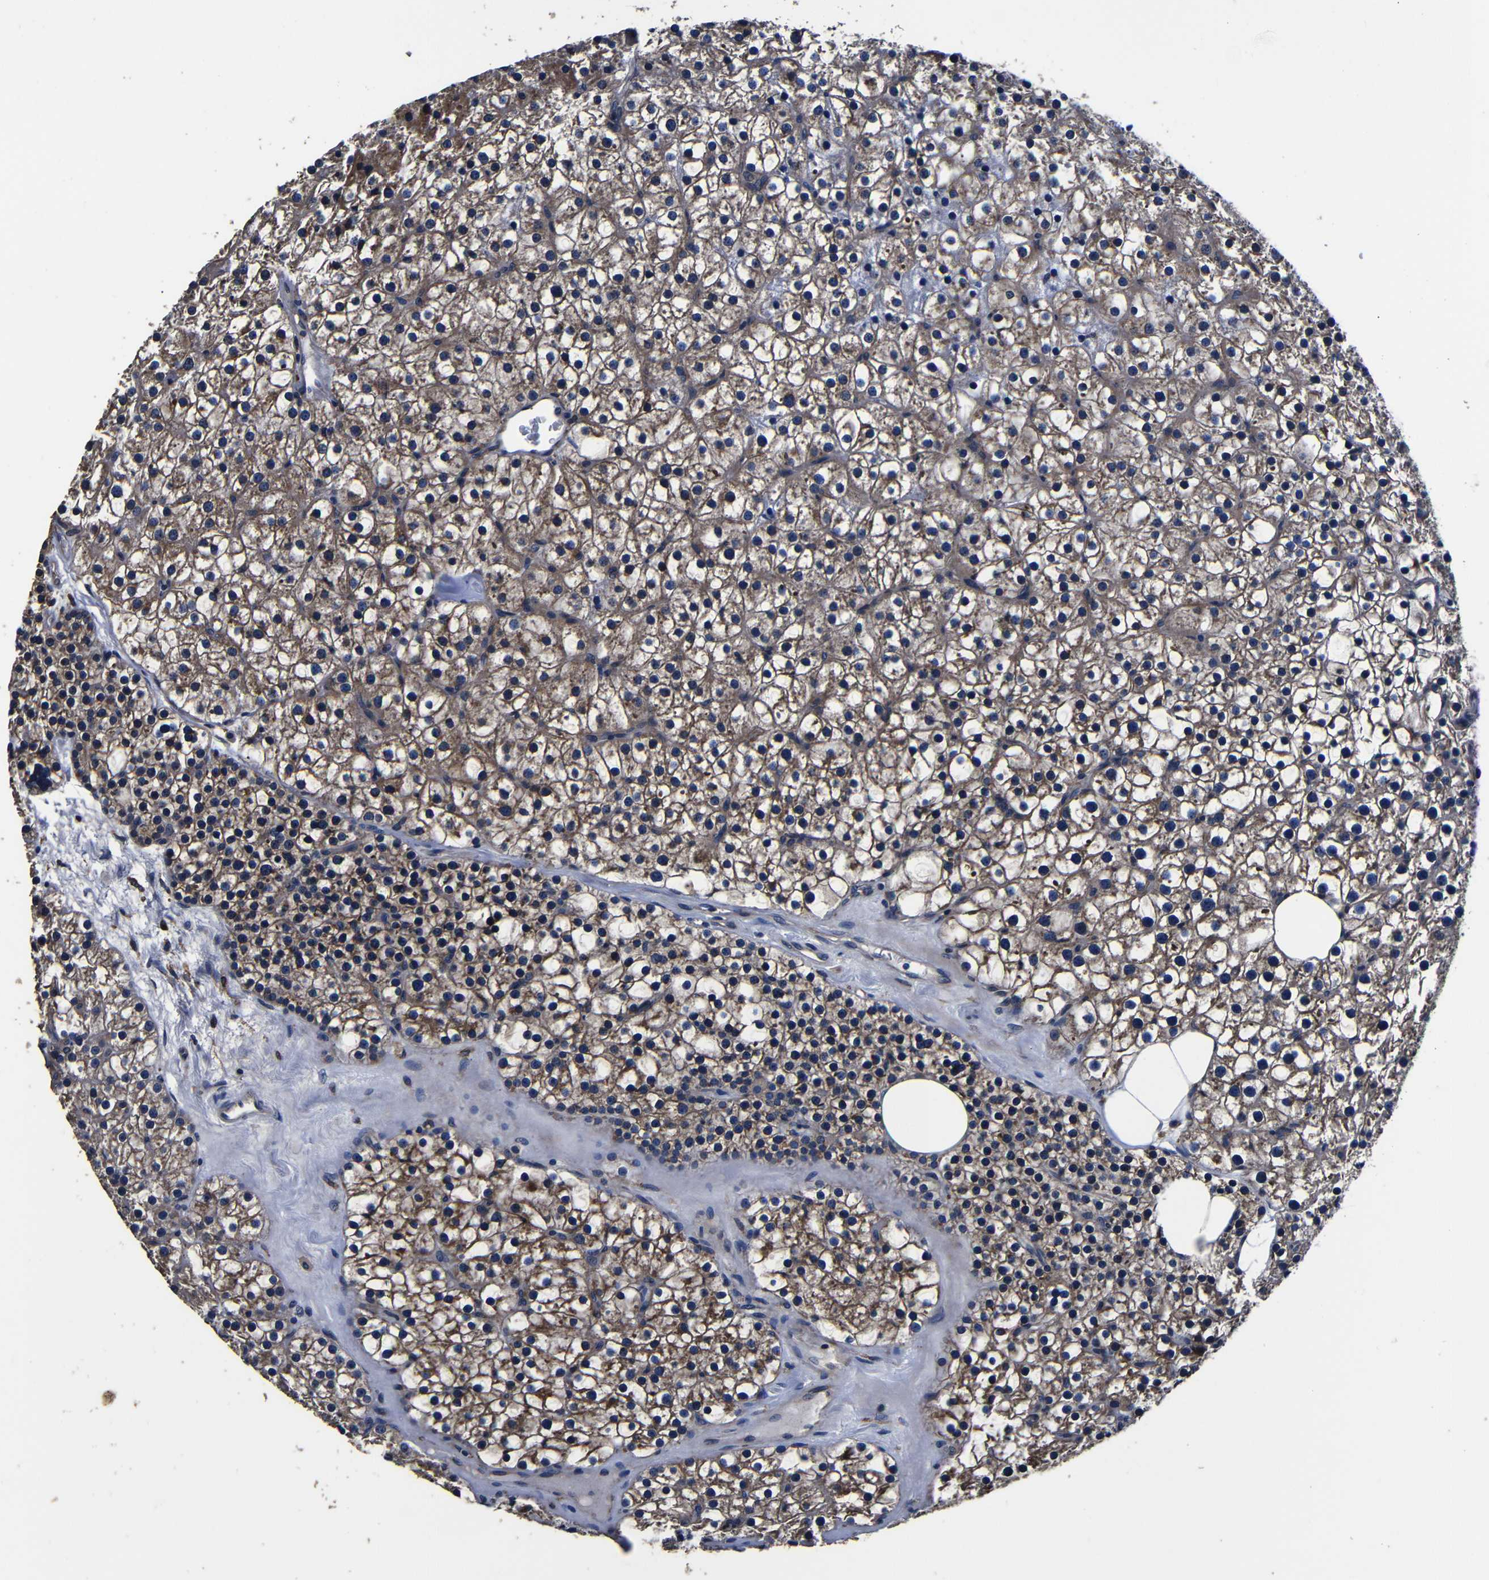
{"staining": {"intensity": "moderate", "quantity": ">75%", "location": "cytoplasmic/membranous"}, "tissue": "parathyroid gland", "cell_type": "Glandular cells", "image_type": "normal", "snomed": [{"axis": "morphology", "description": "Normal tissue, NOS"}, {"axis": "morphology", "description": "Adenoma, NOS"}, {"axis": "topography", "description": "Parathyroid gland"}], "caption": "IHC micrograph of normal parathyroid gland stained for a protein (brown), which shows medium levels of moderate cytoplasmic/membranous positivity in about >75% of glandular cells.", "gene": "SCN9A", "patient": {"sex": "female", "age": 70}}